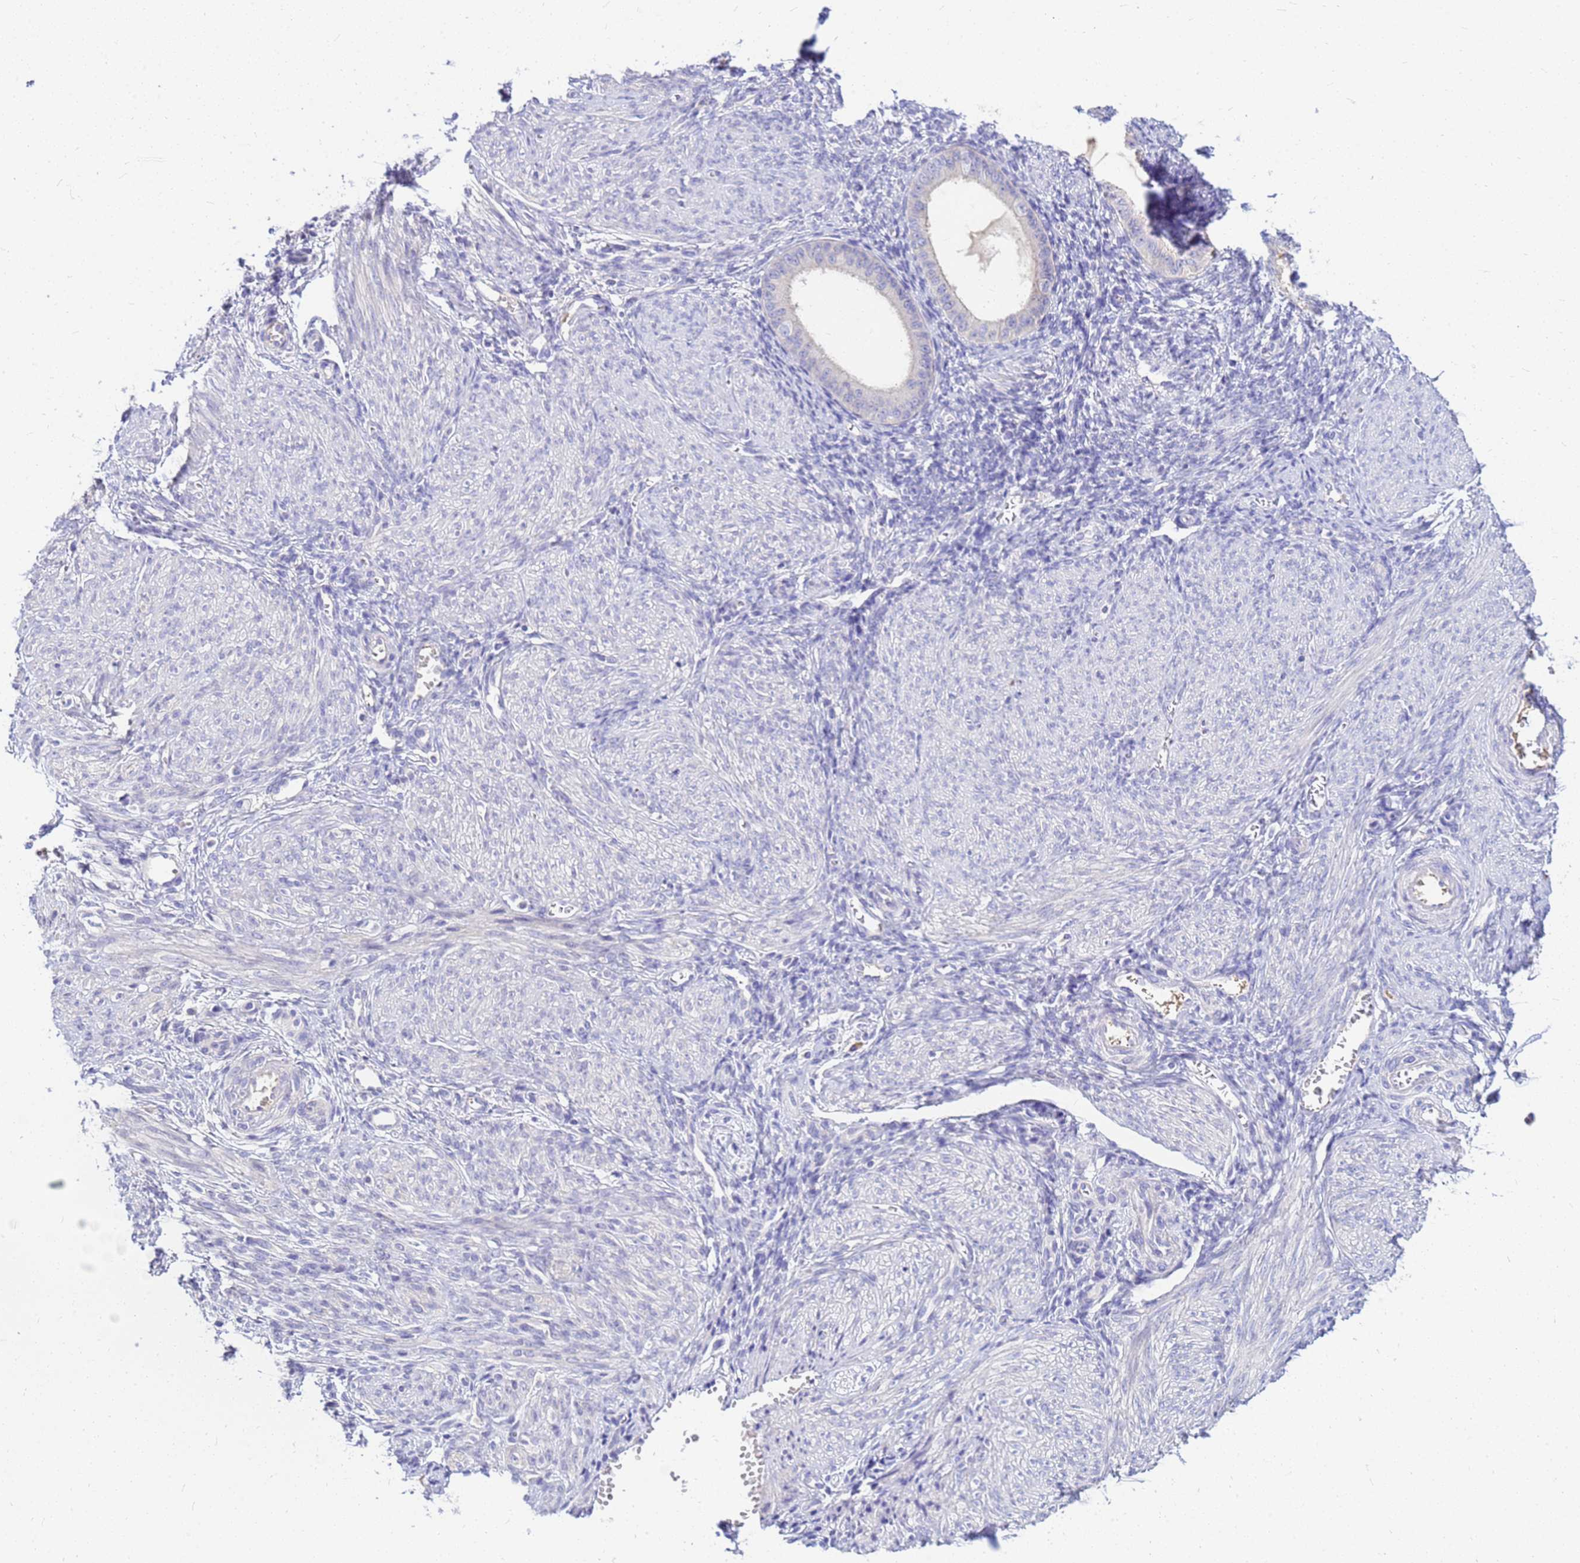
{"staining": {"intensity": "negative", "quantity": "none", "location": "none"}, "tissue": "endometrium", "cell_type": "Cells in endometrial stroma", "image_type": "normal", "snomed": [{"axis": "morphology", "description": "Normal tissue, NOS"}, {"axis": "topography", "description": "Endometrium"}], "caption": "DAB immunohistochemical staining of unremarkable human endometrium shows no significant expression in cells in endometrial stroma.", "gene": "DPRX", "patient": {"sex": "female", "age": 49}}